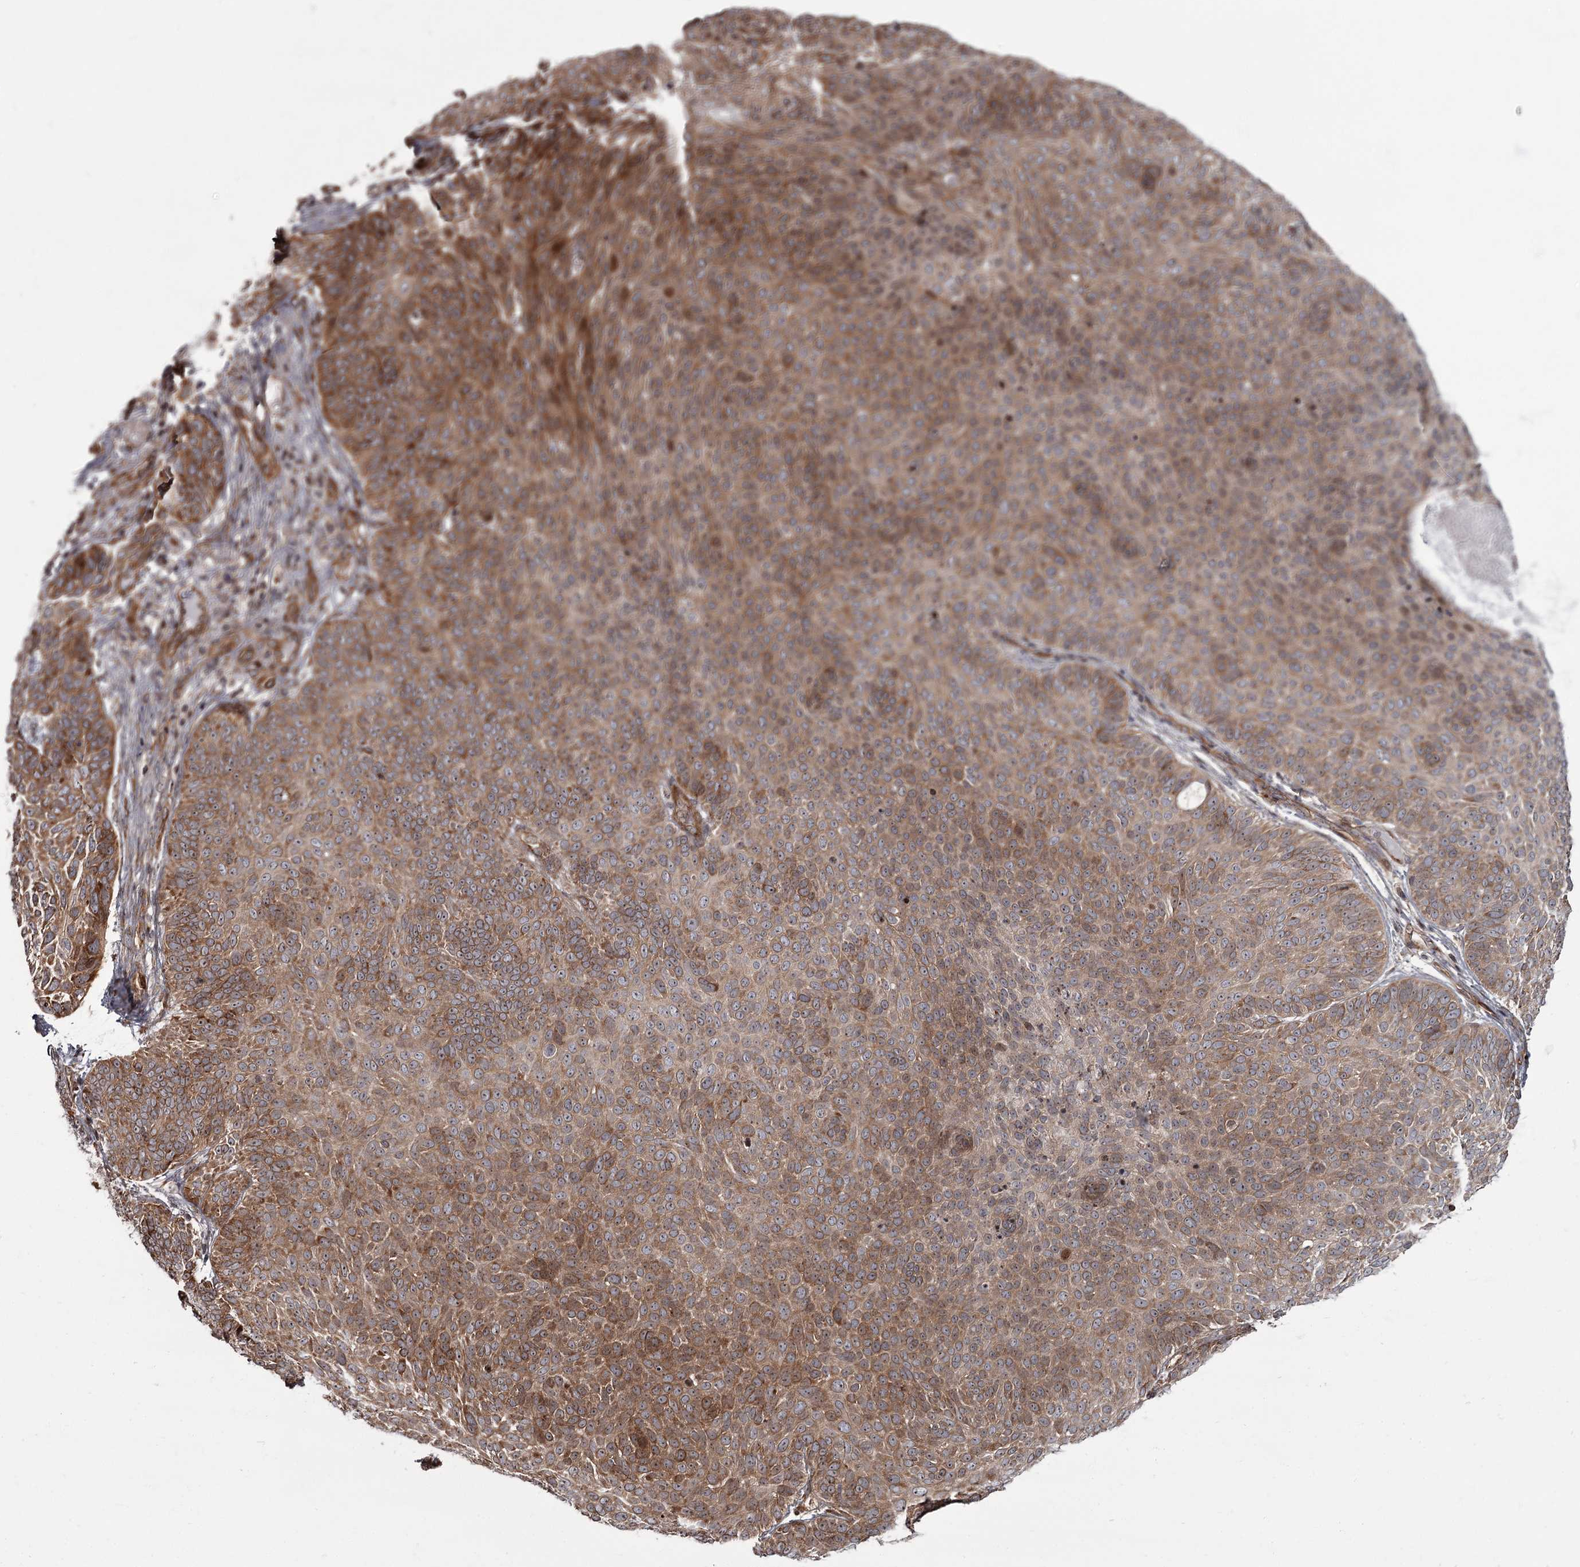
{"staining": {"intensity": "moderate", "quantity": ">75%", "location": "cytoplasmic/membranous"}, "tissue": "skin cancer", "cell_type": "Tumor cells", "image_type": "cancer", "snomed": [{"axis": "morphology", "description": "Basal cell carcinoma"}, {"axis": "topography", "description": "Skin"}], "caption": "A brown stain shows moderate cytoplasmic/membranous staining of a protein in human skin cancer (basal cell carcinoma) tumor cells.", "gene": "THAP9", "patient": {"sex": "male", "age": 85}}